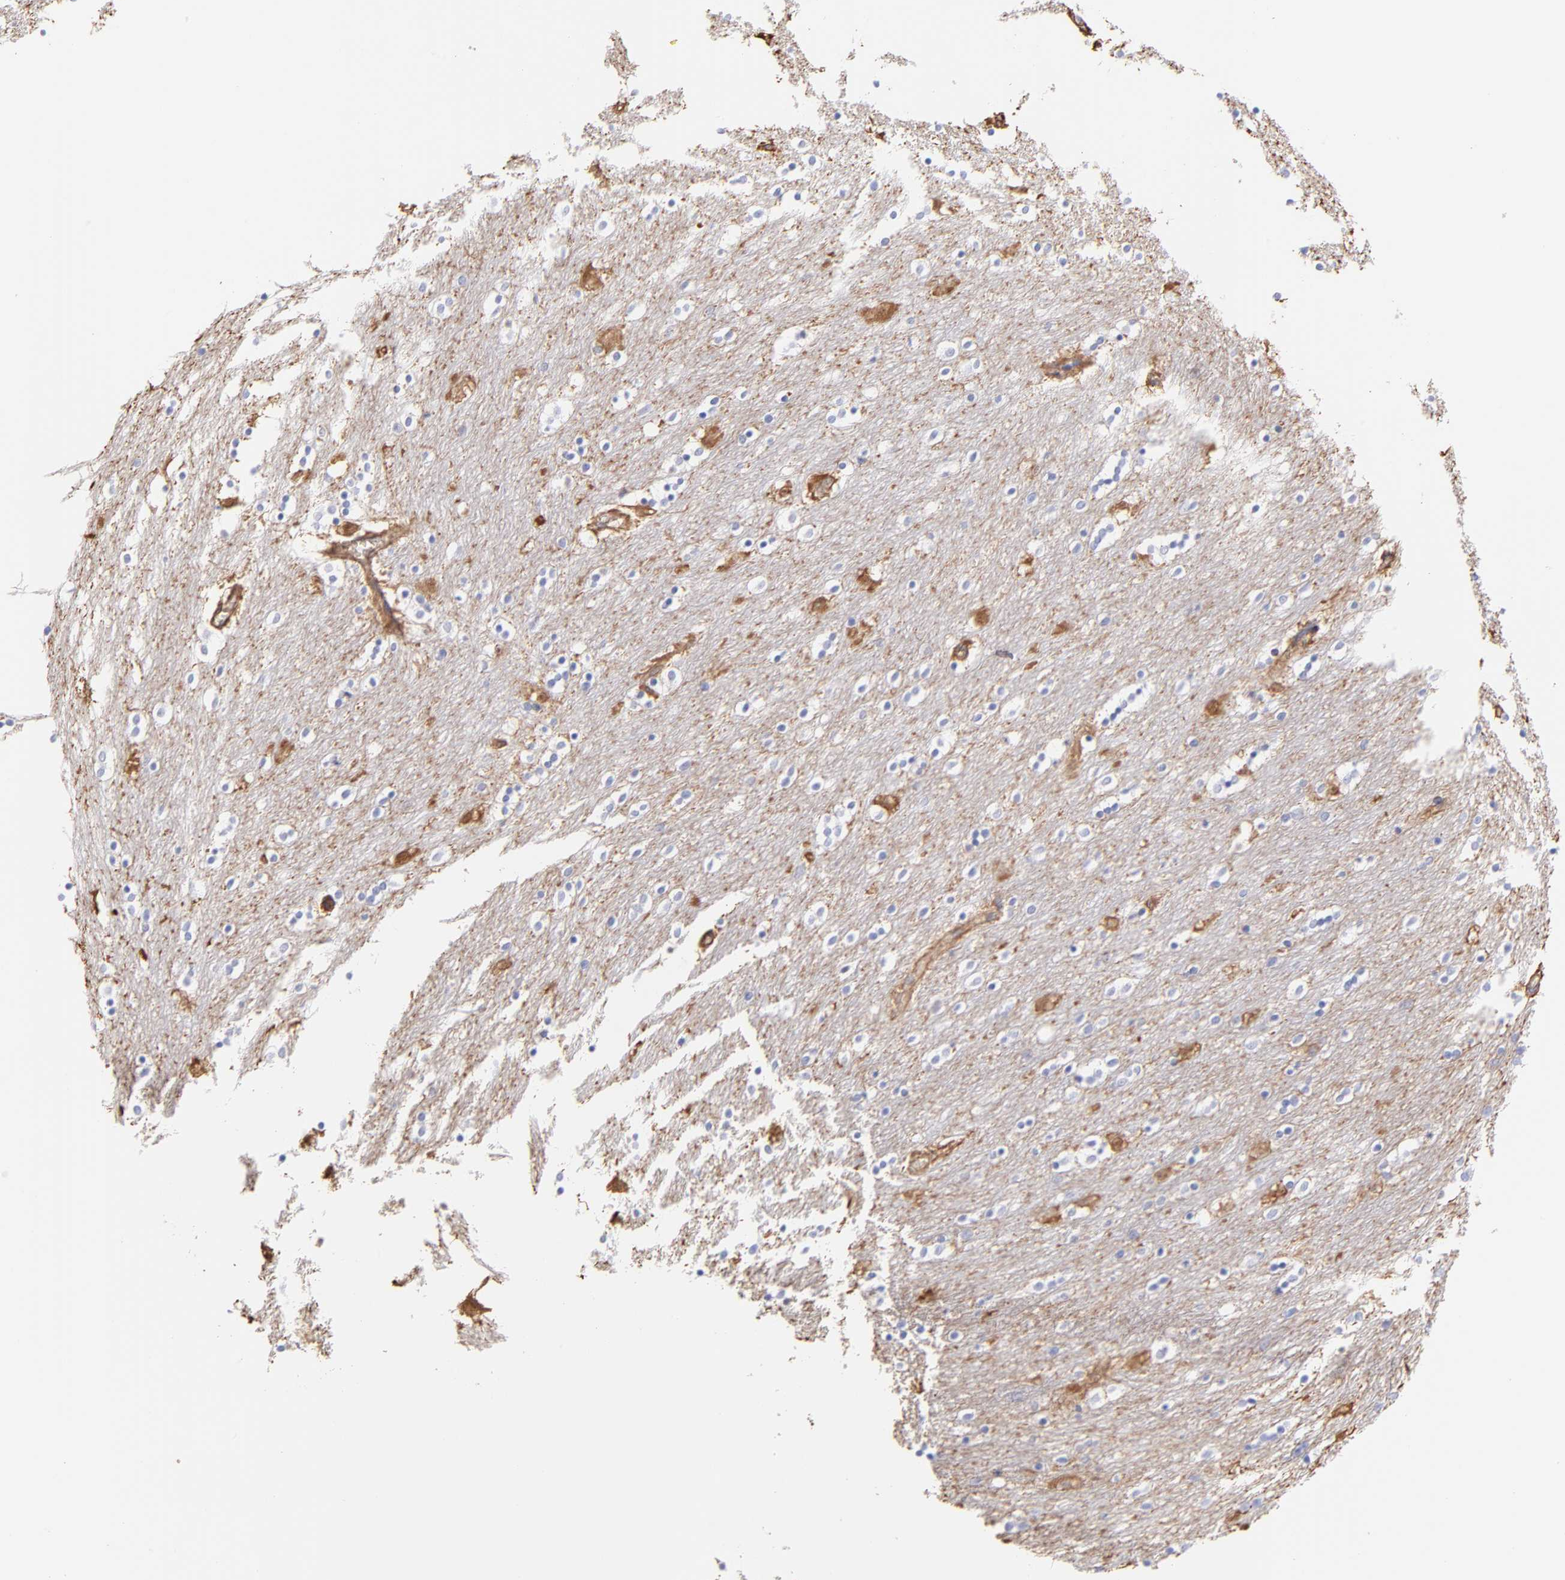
{"staining": {"intensity": "weak", "quantity": "<25%", "location": "cytoplasmic/membranous"}, "tissue": "caudate", "cell_type": "Glial cells", "image_type": "normal", "snomed": [{"axis": "morphology", "description": "Normal tissue, NOS"}, {"axis": "topography", "description": "Lateral ventricle wall"}], "caption": "Micrograph shows no protein positivity in glial cells of unremarkable caudate. Brightfield microscopy of immunohistochemistry (IHC) stained with DAB (brown) and hematoxylin (blue), captured at high magnification.", "gene": "PLEC", "patient": {"sex": "female", "age": 54}}